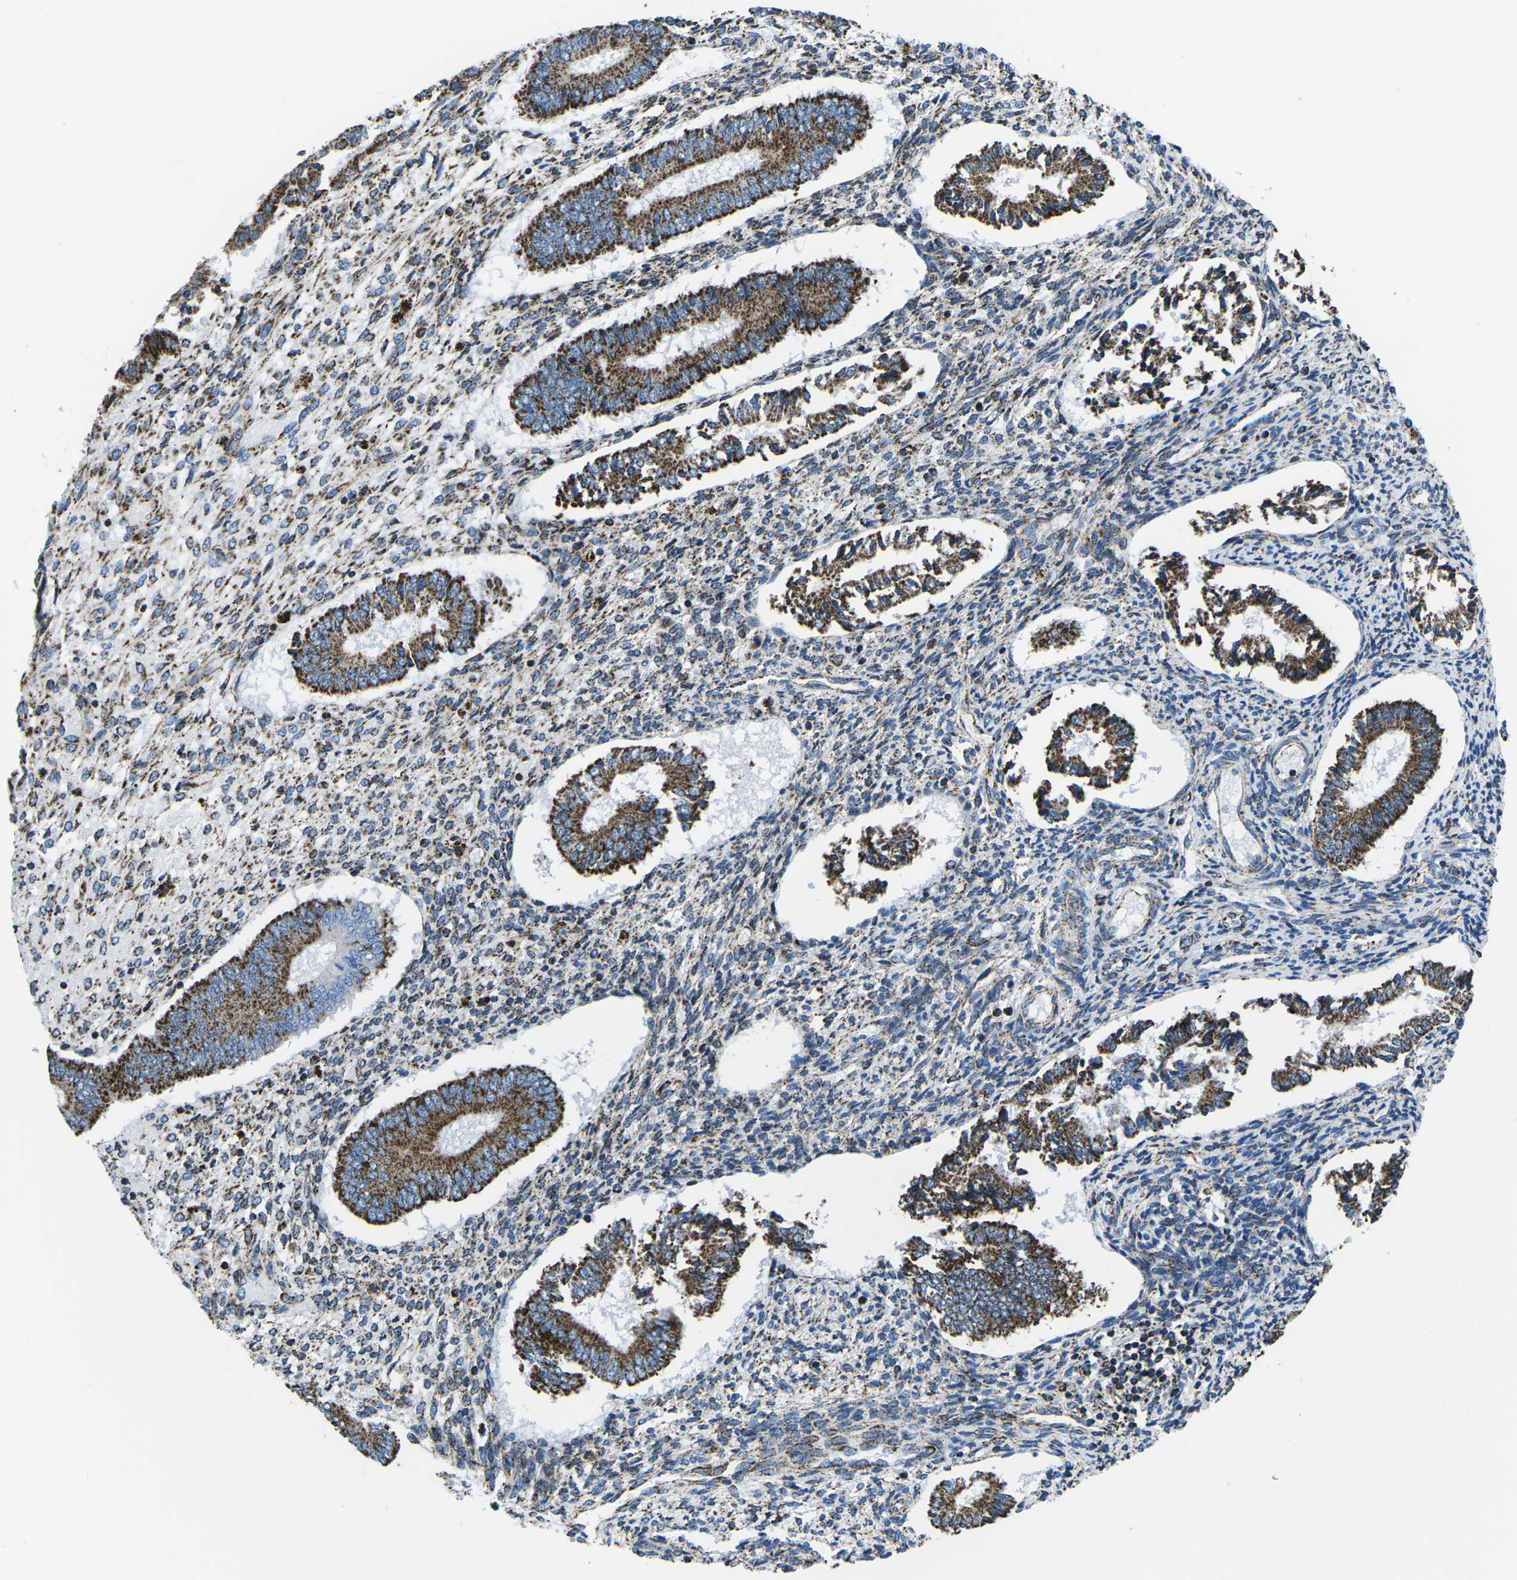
{"staining": {"intensity": "strong", "quantity": ">75%", "location": "cytoplasmic/membranous"}, "tissue": "endometrium", "cell_type": "Cells in endometrial stroma", "image_type": "normal", "snomed": [{"axis": "morphology", "description": "Normal tissue, NOS"}, {"axis": "topography", "description": "Endometrium"}], "caption": "The immunohistochemical stain labels strong cytoplasmic/membranous staining in cells in endometrial stroma of normal endometrium. (DAB IHC, brown staining for protein, blue staining for nuclei).", "gene": "MT", "patient": {"sex": "female", "age": 42}}